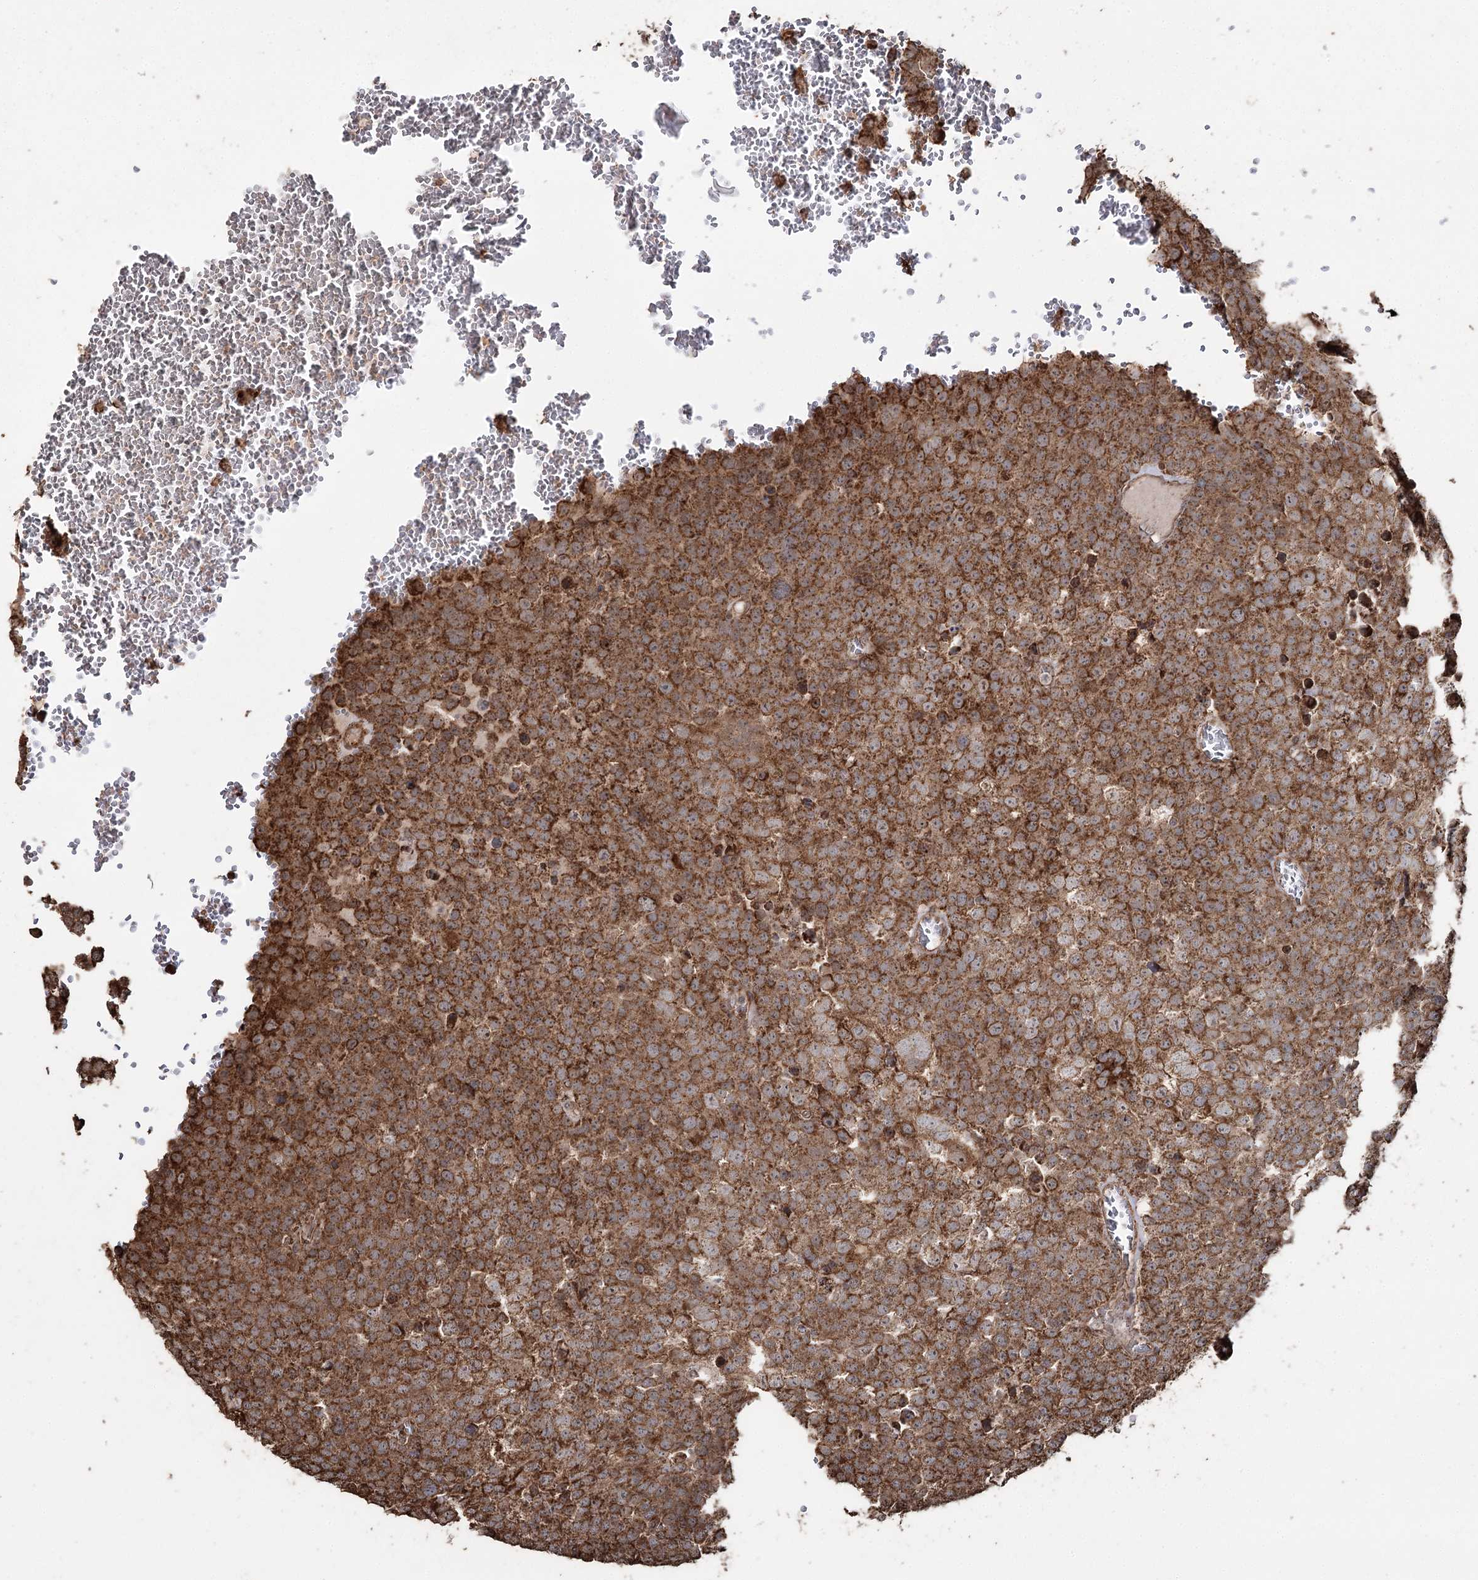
{"staining": {"intensity": "moderate", "quantity": ">75%", "location": "cytoplasmic/membranous"}, "tissue": "testis cancer", "cell_type": "Tumor cells", "image_type": "cancer", "snomed": [{"axis": "morphology", "description": "Seminoma, NOS"}, {"axis": "topography", "description": "Testis"}], "caption": "A brown stain labels moderate cytoplasmic/membranous staining of a protein in testis cancer tumor cells.", "gene": "SLF2", "patient": {"sex": "male", "age": 71}}